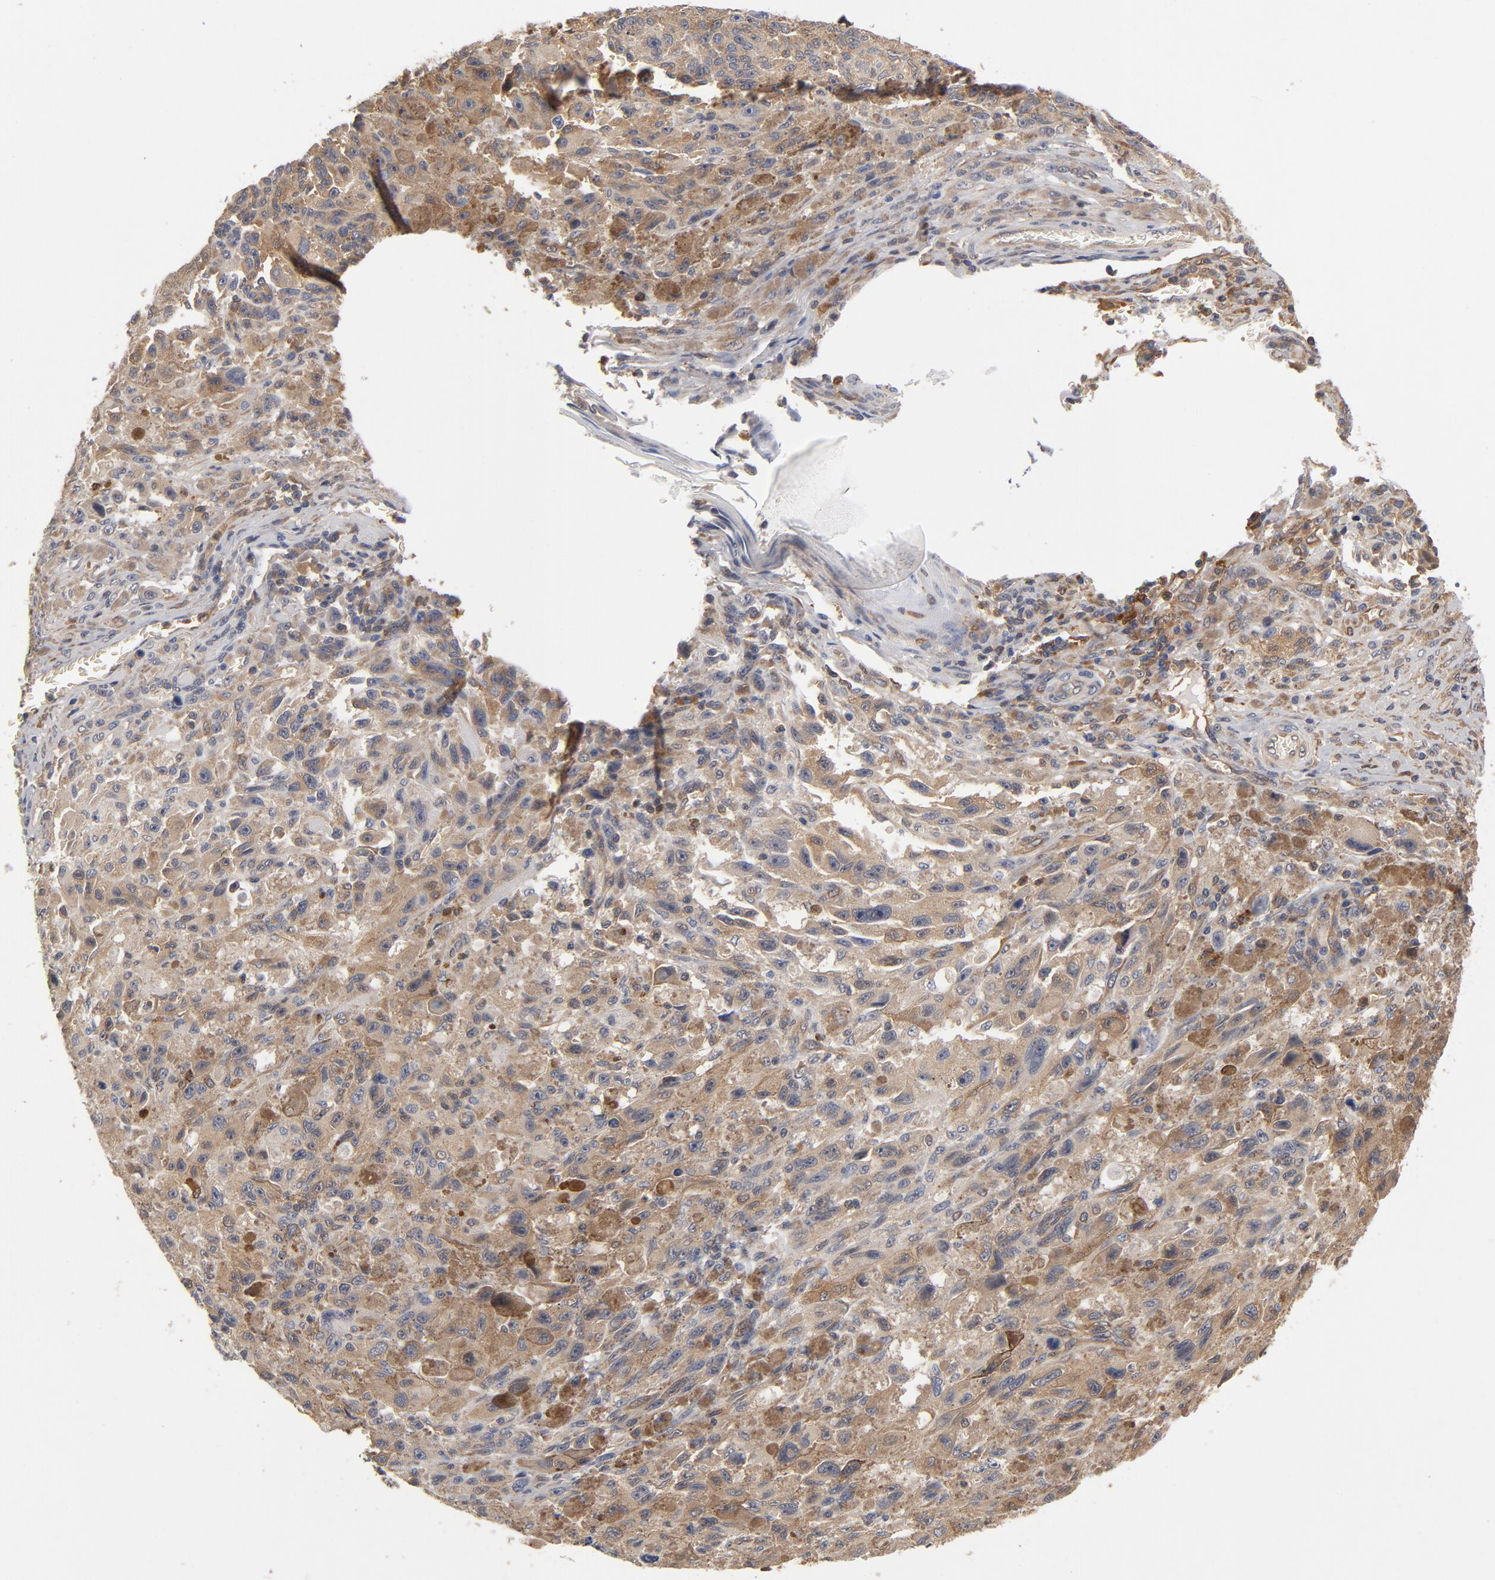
{"staining": {"intensity": "negative", "quantity": "none", "location": "none"}, "tissue": "melanoma", "cell_type": "Tumor cells", "image_type": "cancer", "snomed": [{"axis": "morphology", "description": "Malignant melanoma, NOS"}, {"axis": "topography", "description": "Skin"}], "caption": "A histopathology image of human melanoma is negative for staining in tumor cells. (DAB (3,3'-diaminobenzidine) immunohistochemistry (IHC) visualized using brightfield microscopy, high magnification).", "gene": "ASMTL", "patient": {"sex": "male", "age": 81}}